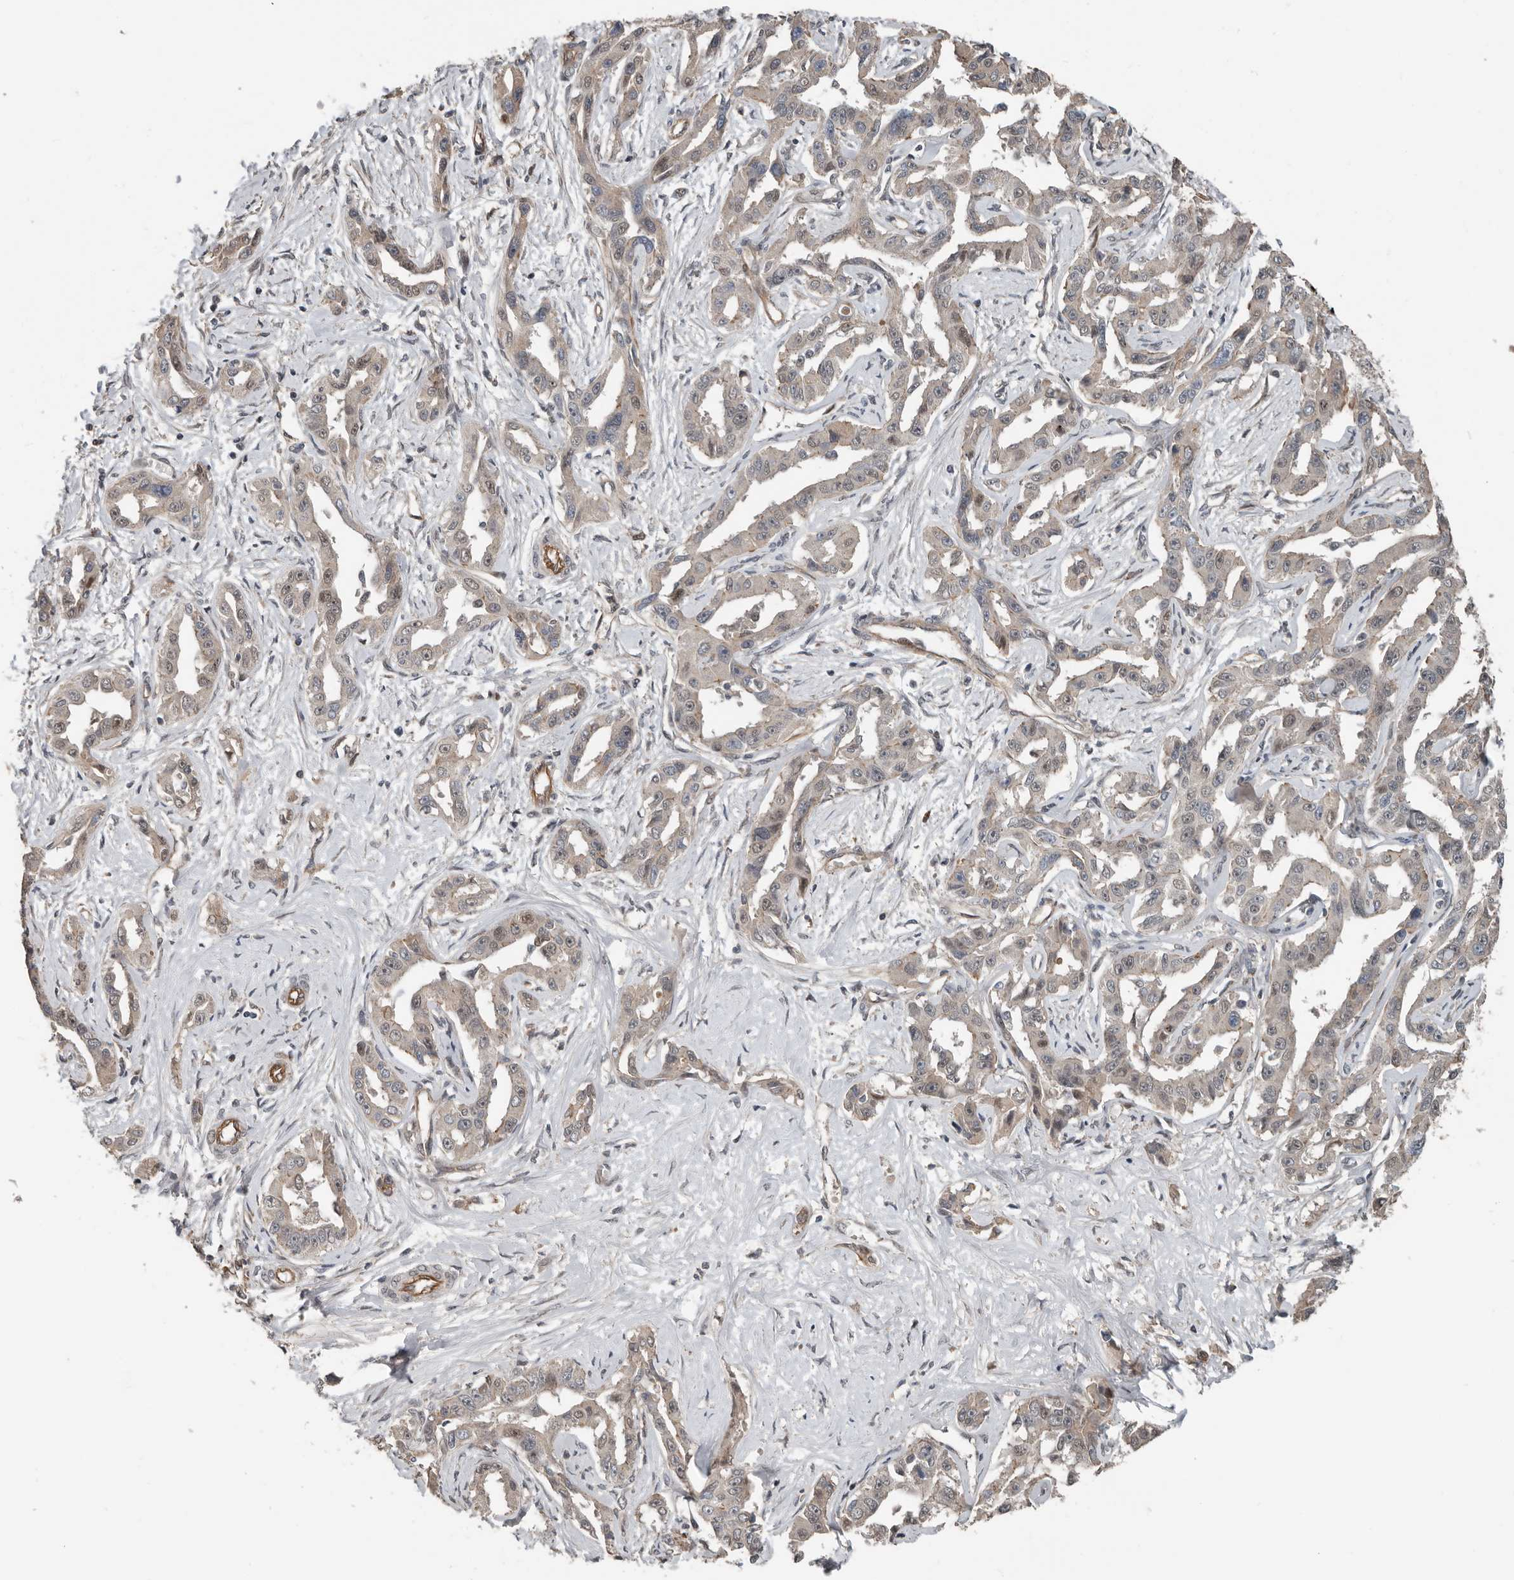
{"staining": {"intensity": "weak", "quantity": "<25%", "location": "nuclear"}, "tissue": "liver cancer", "cell_type": "Tumor cells", "image_type": "cancer", "snomed": [{"axis": "morphology", "description": "Cholangiocarcinoma"}, {"axis": "topography", "description": "Liver"}], "caption": "A histopathology image of human liver cancer is negative for staining in tumor cells. The staining is performed using DAB brown chromogen with nuclei counter-stained in using hematoxylin.", "gene": "YOD1", "patient": {"sex": "male", "age": 59}}